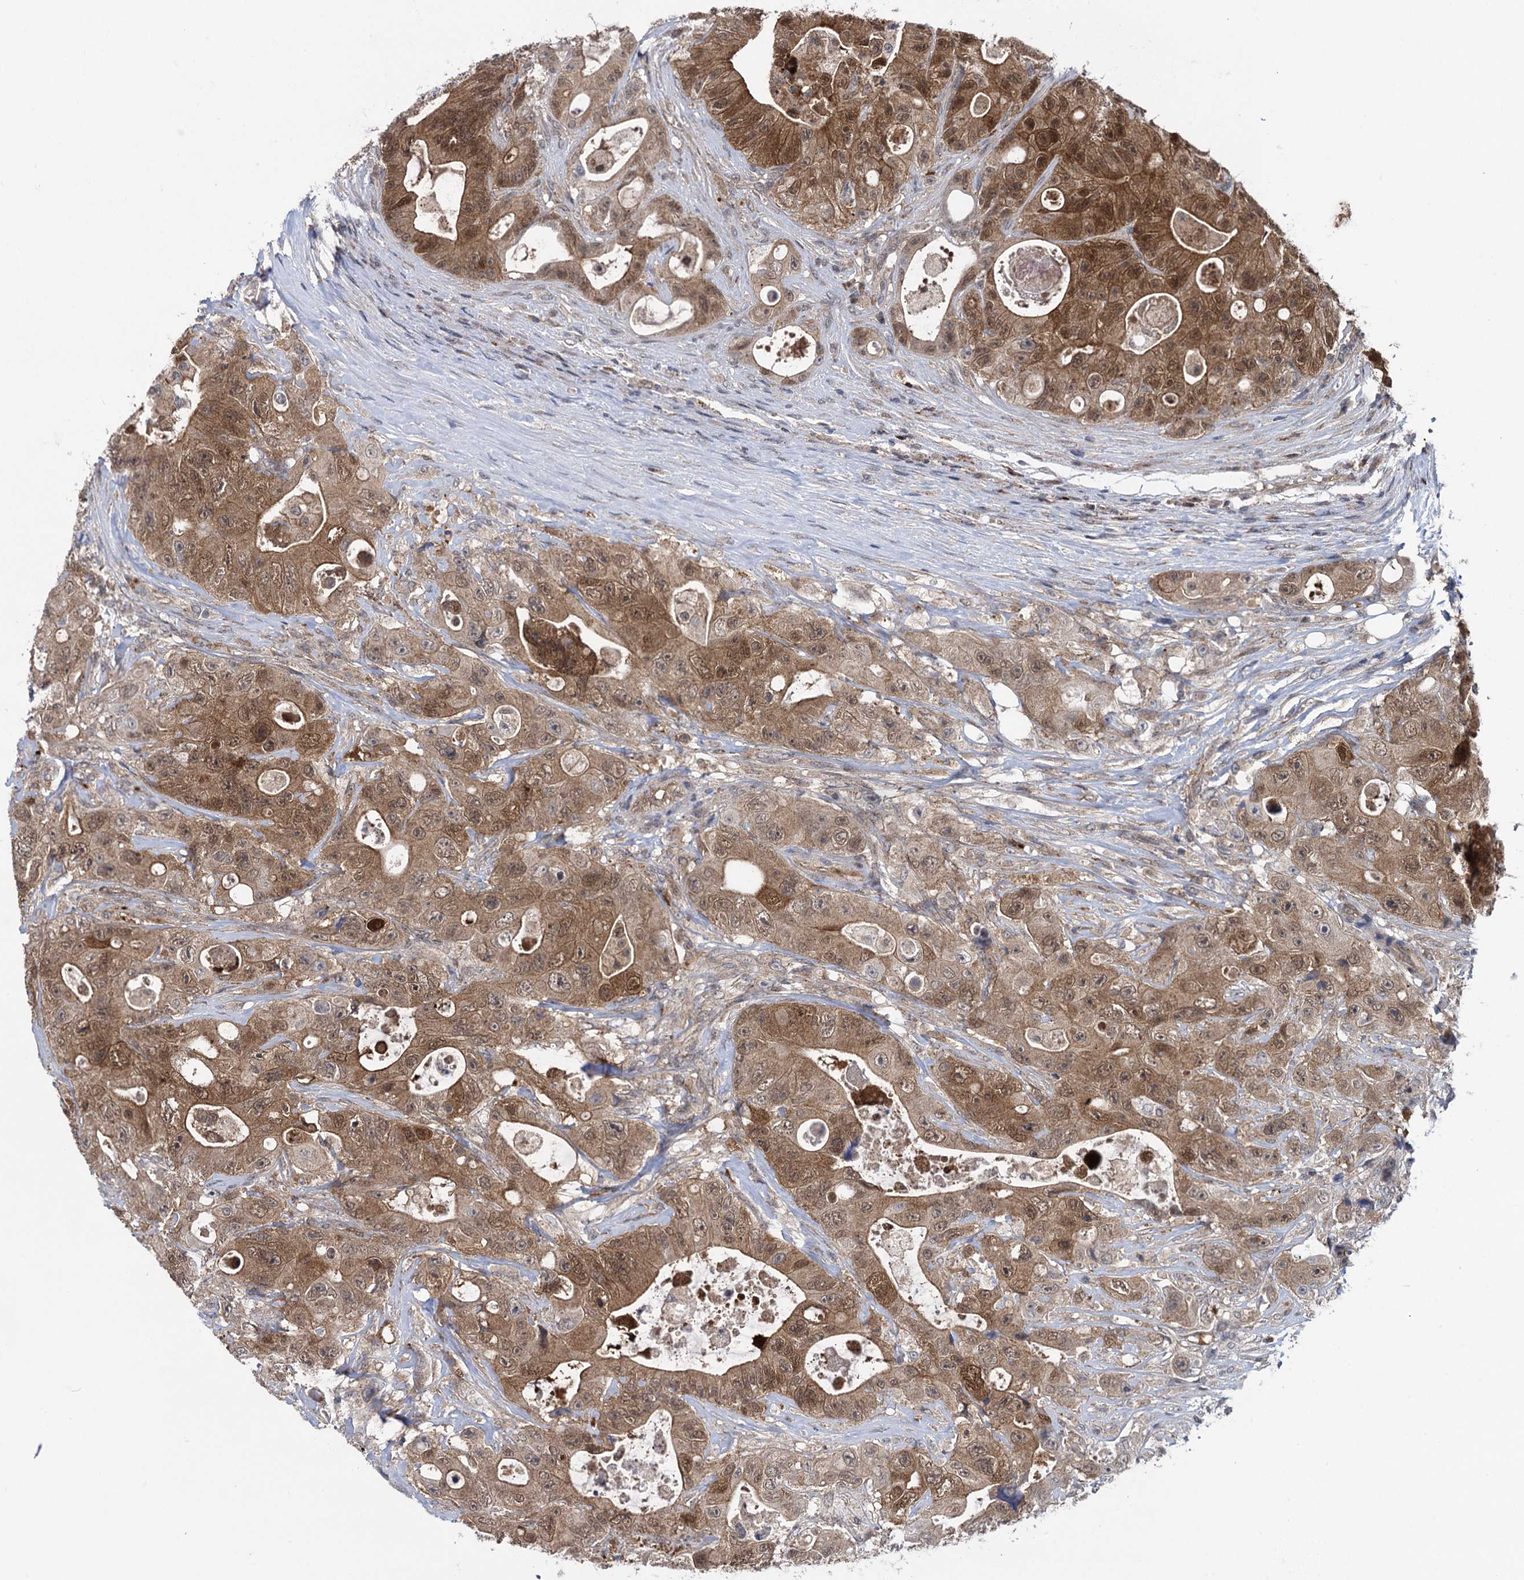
{"staining": {"intensity": "moderate", "quantity": ">75%", "location": "cytoplasmic/membranous,nuclear"}, "tissue": "colorectal cancer", "cell_type": "Tumor cells", "image_type": "cancer", "snomed": [{"axis": "morphology", "description": "Adenocarcinoma, NOS"}, {"axis": "topography", "description": "Colon"}], "caption": "An image of colorectal adenocarcinoma stained for a protein demonstrates moderate cytoplasmic/membranous and nuclear brown staining in tumor cells. Ihc stains the protein in brown and the nuclei are stained blue.", "gene": "GLO1", "patient": {"sex": "female", "age": 46}}